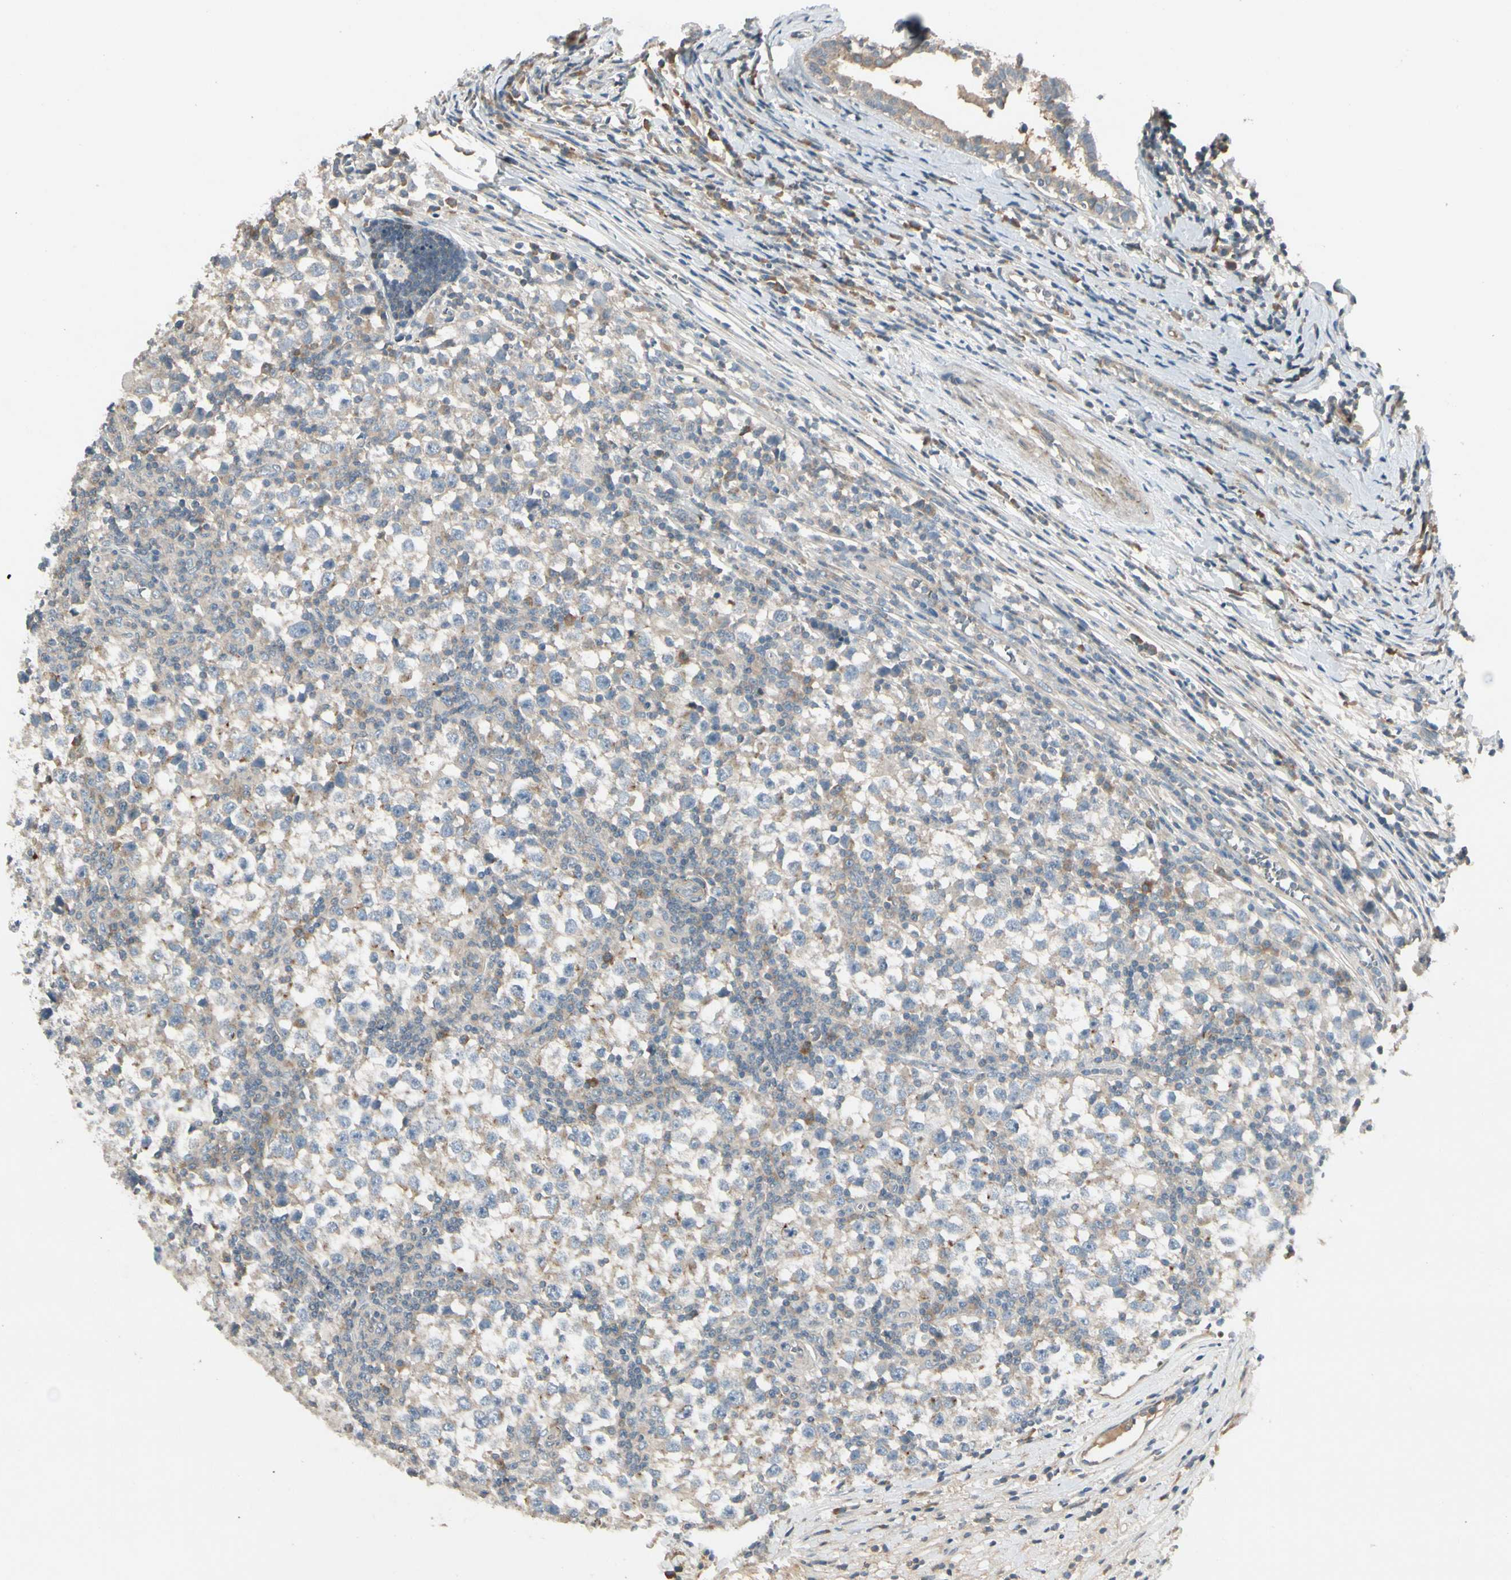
{"staining": {"intensity": "weak", "quantity": "<25%", "location": "cytoplasmic/membranous"}, "tissue": "testis cancer", "cell_type": "Tumor cells", "image_type": "cancer", "snomed": [{"axis": "morphology", "description": "Seminoma, NOS"}, {"axis": "topography", "description": "Testis"}], "caption": "Testis cancer (seminoma) was stained to show a protein in brown. There is no significant expression in tumor cells.", "gene": "PPP3CB", "patient": {"sex": "male", "age": 65}}